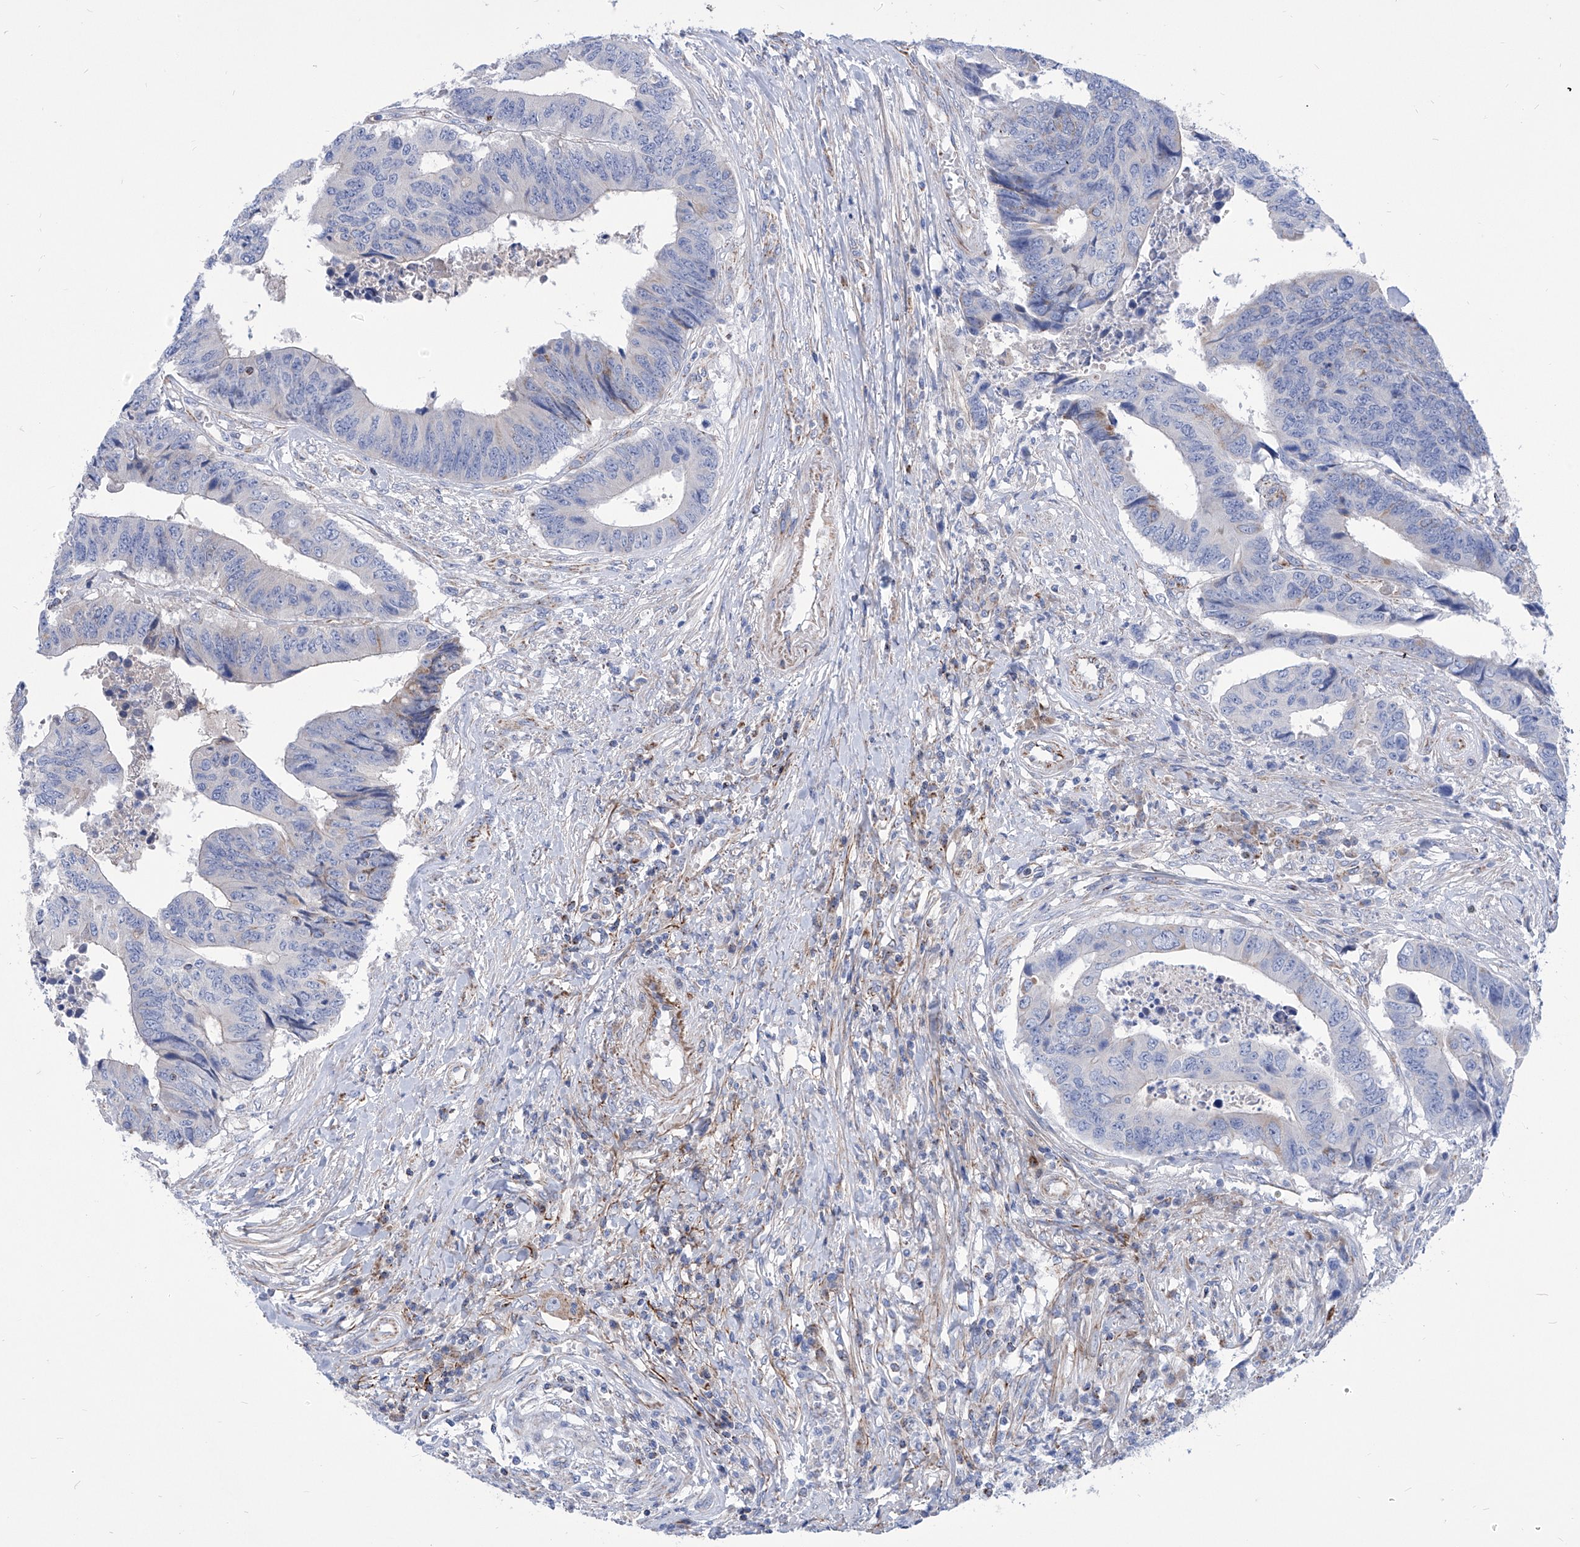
{"staining": {"intensity": "weak", "quantity": "<25%", "location": "cytoplasmic/membranous"}, "tissue": "colorectal cancer", "cell_type": "Tumor cells", "image_type": "cancer", "snomed": [{"axis": "morphology", "description": "Adenocarcinoma, NOS"}, {"axis": "topography", "description": "Rectum"}], "caption": "A histopathology image of human colorectal adenocarcinoma is negative for staining in tumor cells.", "gene": "SRBD1", "patient": {"sex": "male", "age": 84}}